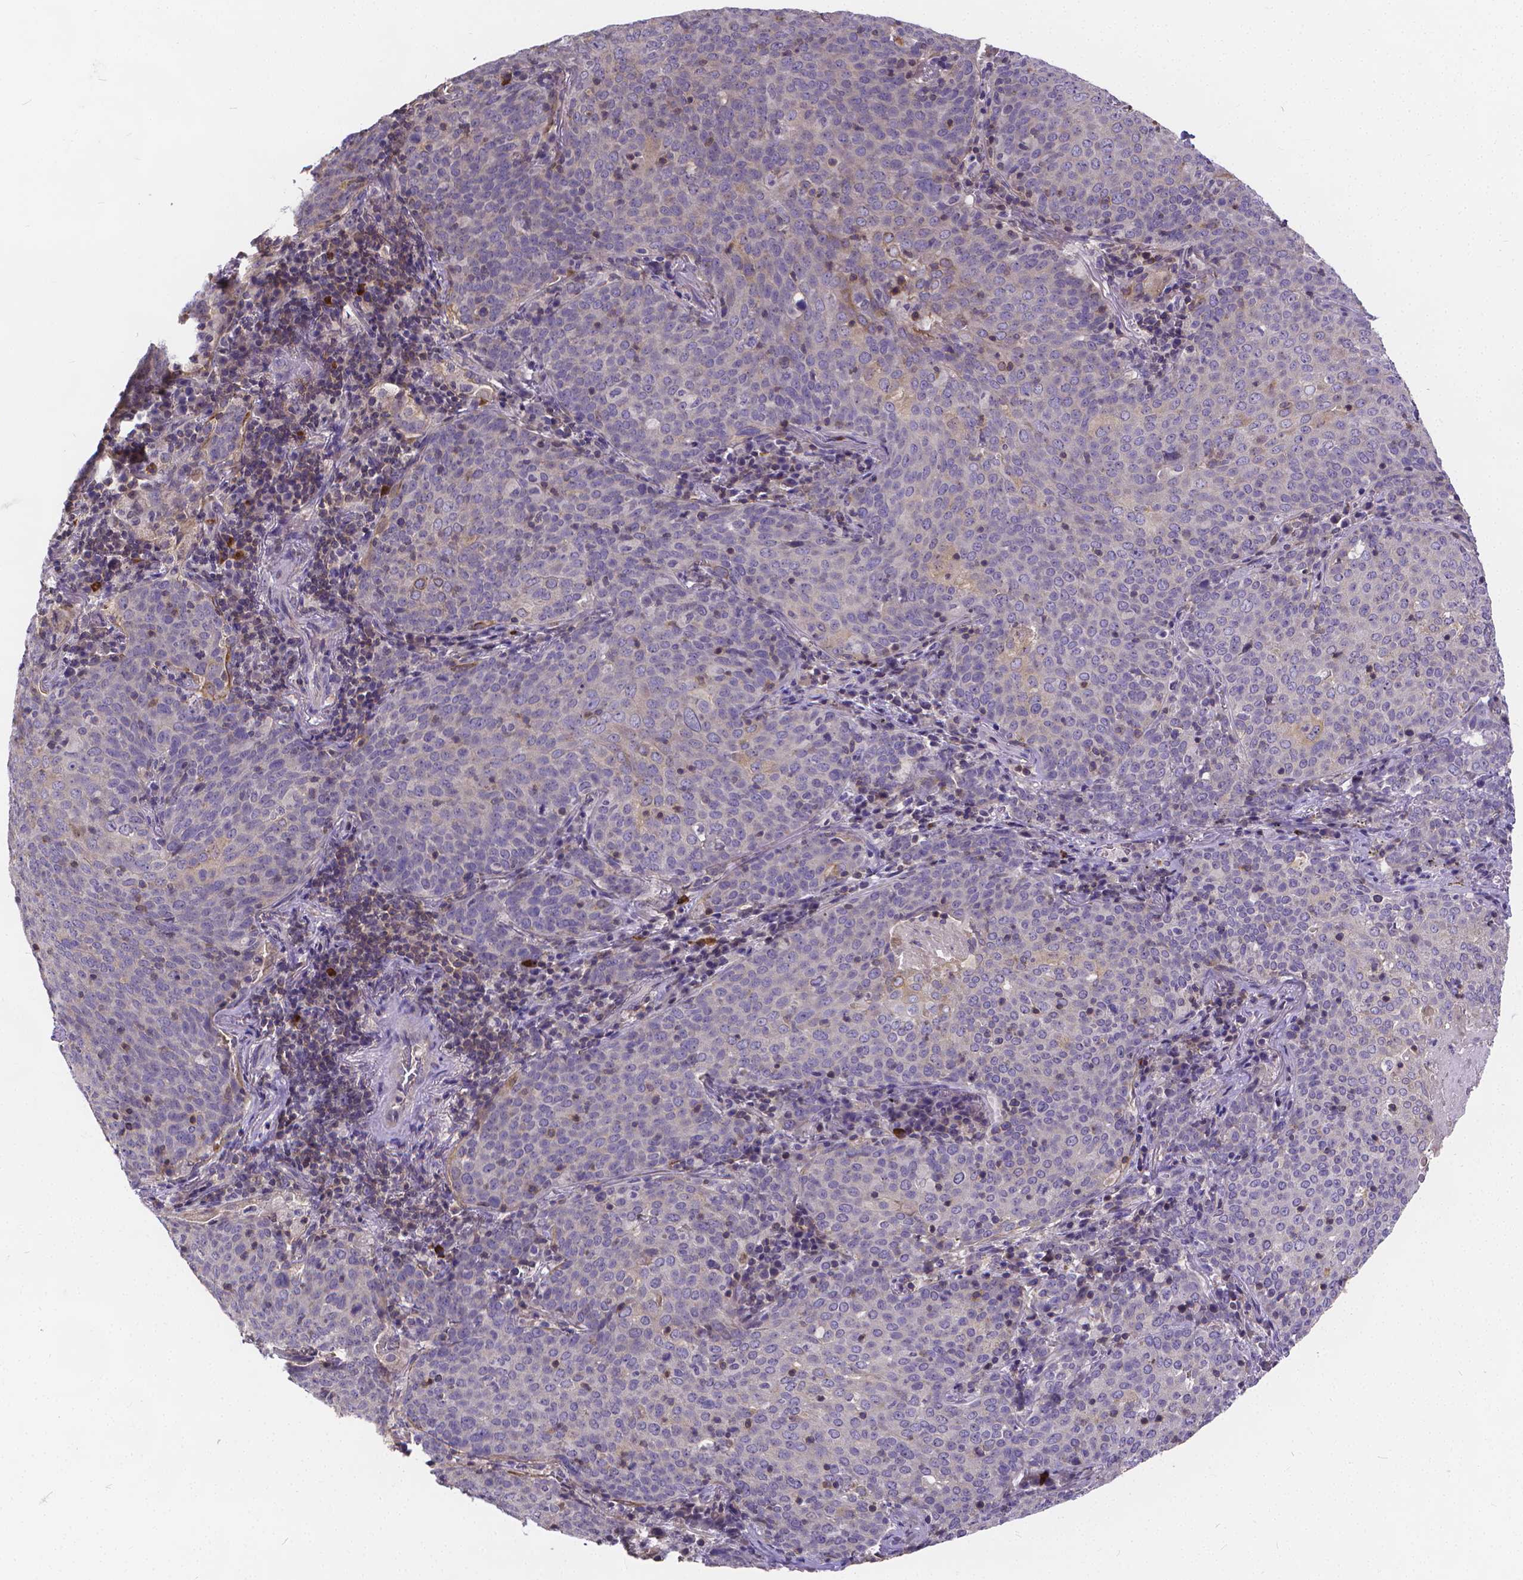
{"staining": {"intensity": "negative", "quantity": "none", "location": "none"}, "tissue": "lung cancer", "cell_type": "Tumor cells", "image_type": "cancer", "snomed": [{"axis": "morphology", "description": "Squamous cell carcinoma, NOS"}, {"axis": "topography", "description": "Lung"}], "caption": "This is a photomicrograph of IHC staining of lung cancer (squamous cell carcinoma), which shows no staining in tumor cells.", "gene": "GLRB", "patient": {"sex": "male", "age": 82}}